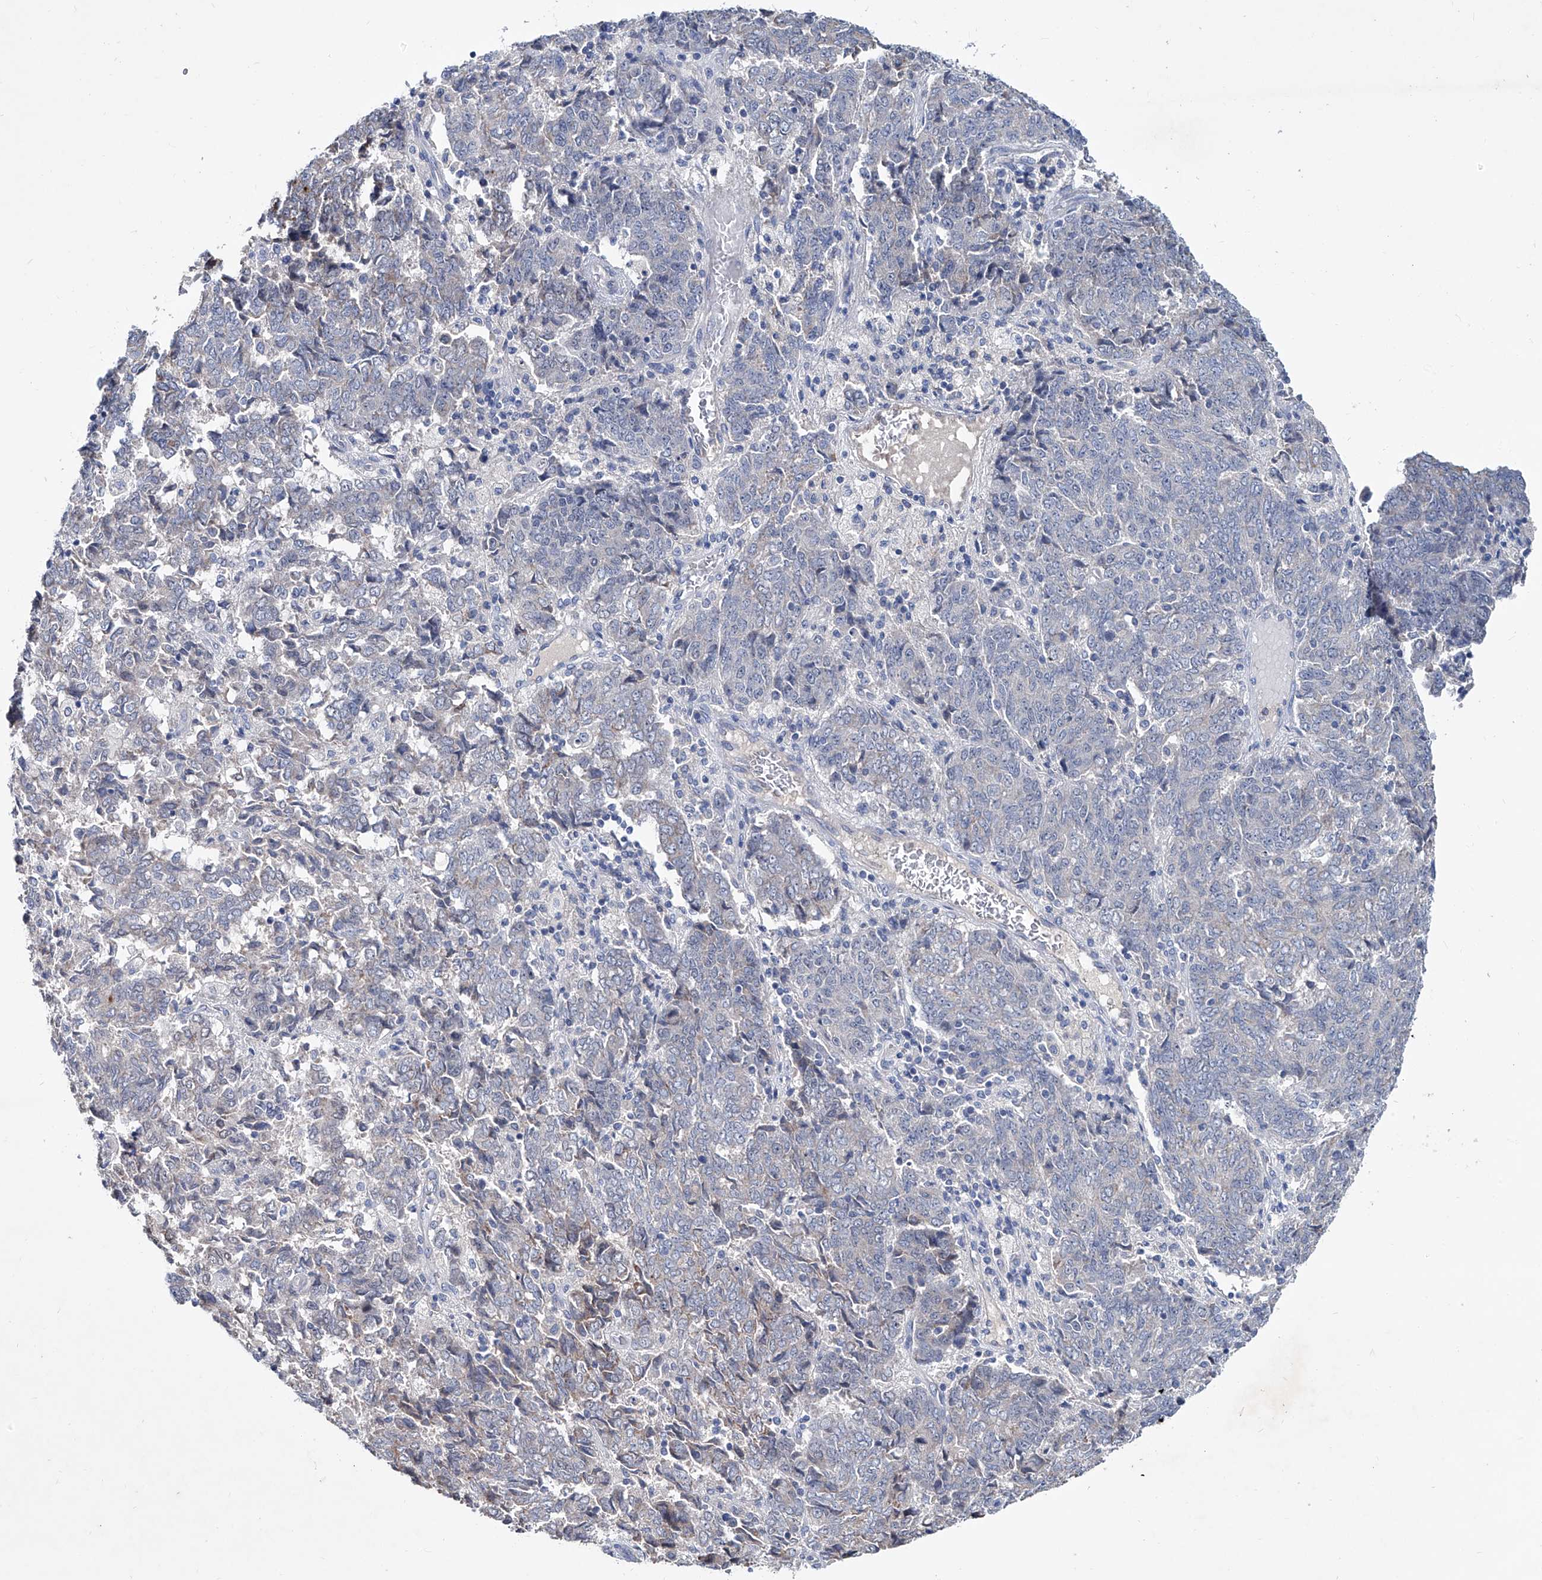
{"staining": {"intensity": "negative", "quantity": "none", "location": "none"}, "tissue": "endometrial cancer", "cell_type": "Tumor cells", "image_type": "cancer", "snomed": [{"axis": "morphology", "description": "Adenocarcinoma, NOS"}, {"axis": "topography", "description": "Endometrium"}], "caption": "Adenocarcinoma (endometrial) stained for a protein using IHC displays no positivity tumor cells.", "gene": "KLHL17", "patient": {"sex": "female", "age": 80}}